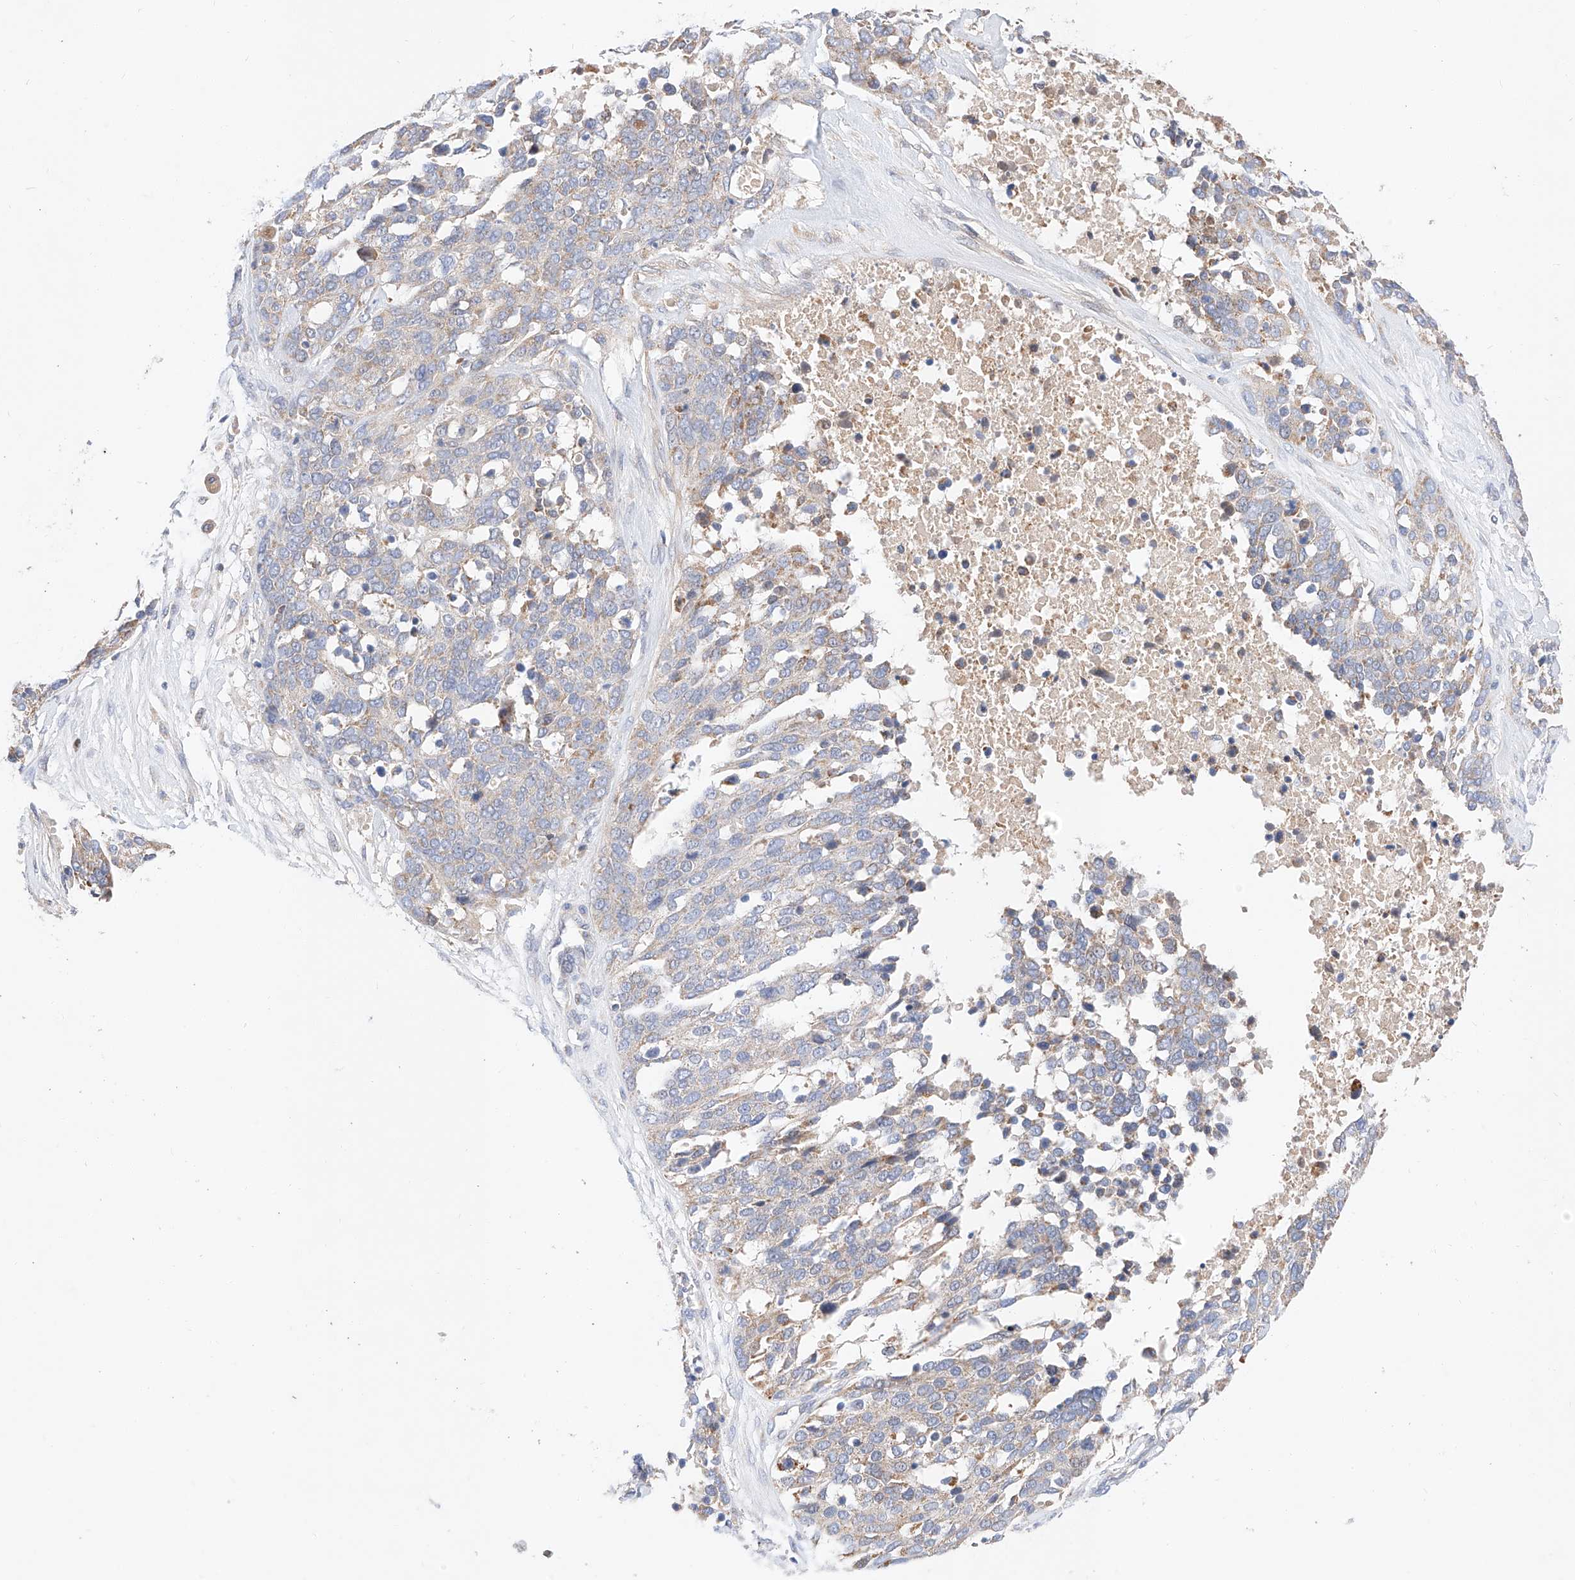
{"staining": {"intensity": "weak", "quantity": "25%-75%", "location": "cytoplasmic/membranous"}, "tissue": "ovarian cancer", "cell_type": "Tumor cells", "image_type": "cancer", "snomed": [{"axis": "morphology", "description": "Cystadenocarcinoma, serous, NOS"}, {"axis": "topography", "description": "Ovary"}], "caption": "A brown stain labels weak cytoplasmic/membranous positivity of a protein in ovarian cancer (serous cystadenocarcinoma) tumor cells. The staining was performed using DAB to visualize the protein expression in brown, while the nuclei were stained in blue with hematoxylin (Magnification: 20x).", "gene": "C6orf118", "patient": {"sex": "female", "age": 44}}